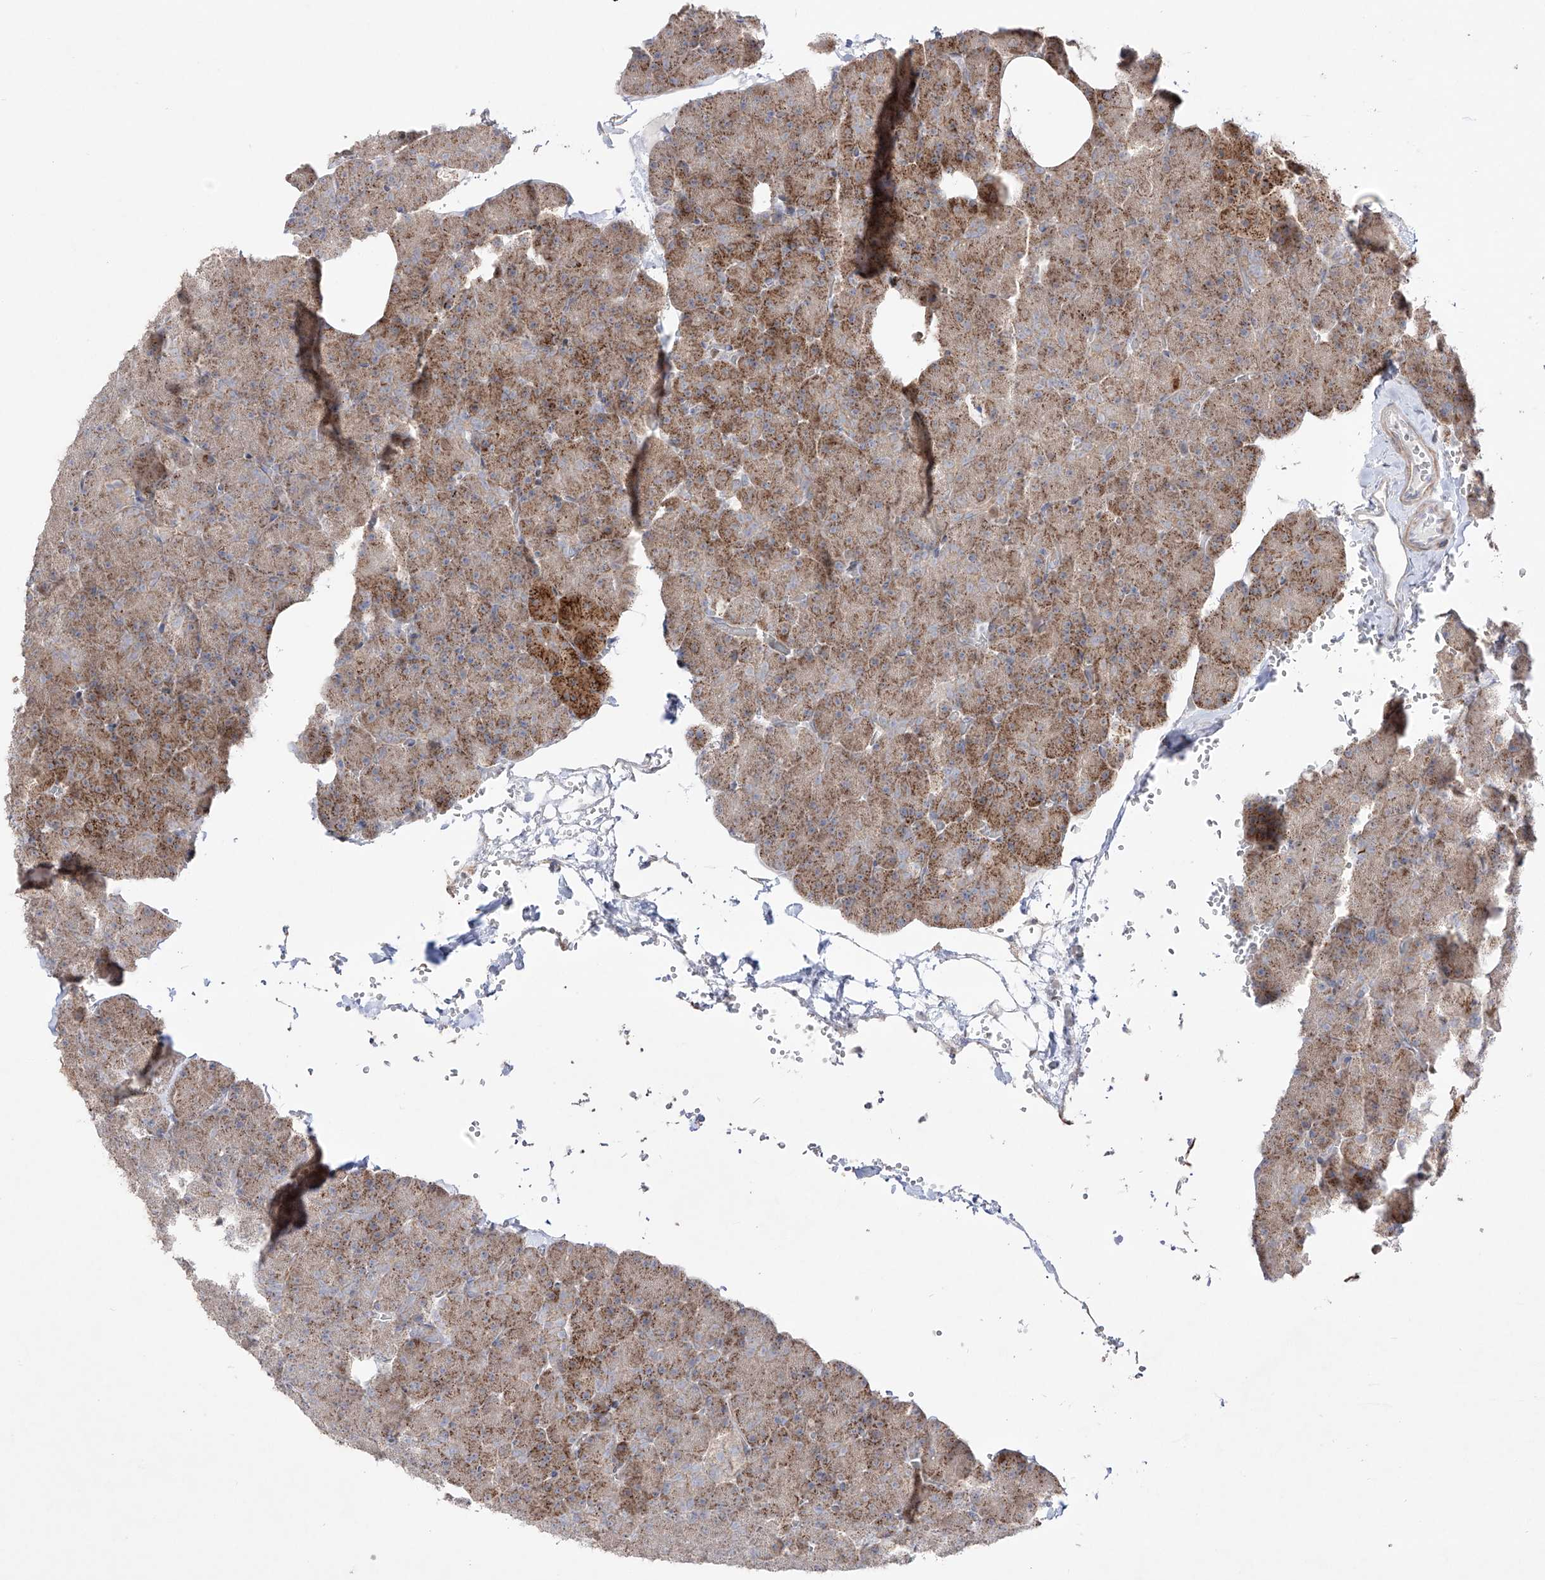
{"staining": {"intensity": "moderate", "quantity": "25%-75%", "location": "cytoplasmic/membranous"}, "tissue": "pancreas", "cell_type": "Exocrine glandular cells", "image_type": "normal", "snomed": [{"axis": "morphology", "description": "Normal tissue, NOS"}, {"axis": "morphology", "description": "Carcinoid, malignant, NOS"}, {"axis": "topography", "description": "Pancreas"}], "caption": "A medium amount of moderate cytoplasmic/membranous positivity is seen in approximately 25%-75% of exocrine glandular cells in benign pancreas. (DAB (3,3'-diaminobenzidine) = brown stain, brightfield microscopy at high magnification).", "gene": "YKT6", "patient": {"sex": "female", "age": 35}}